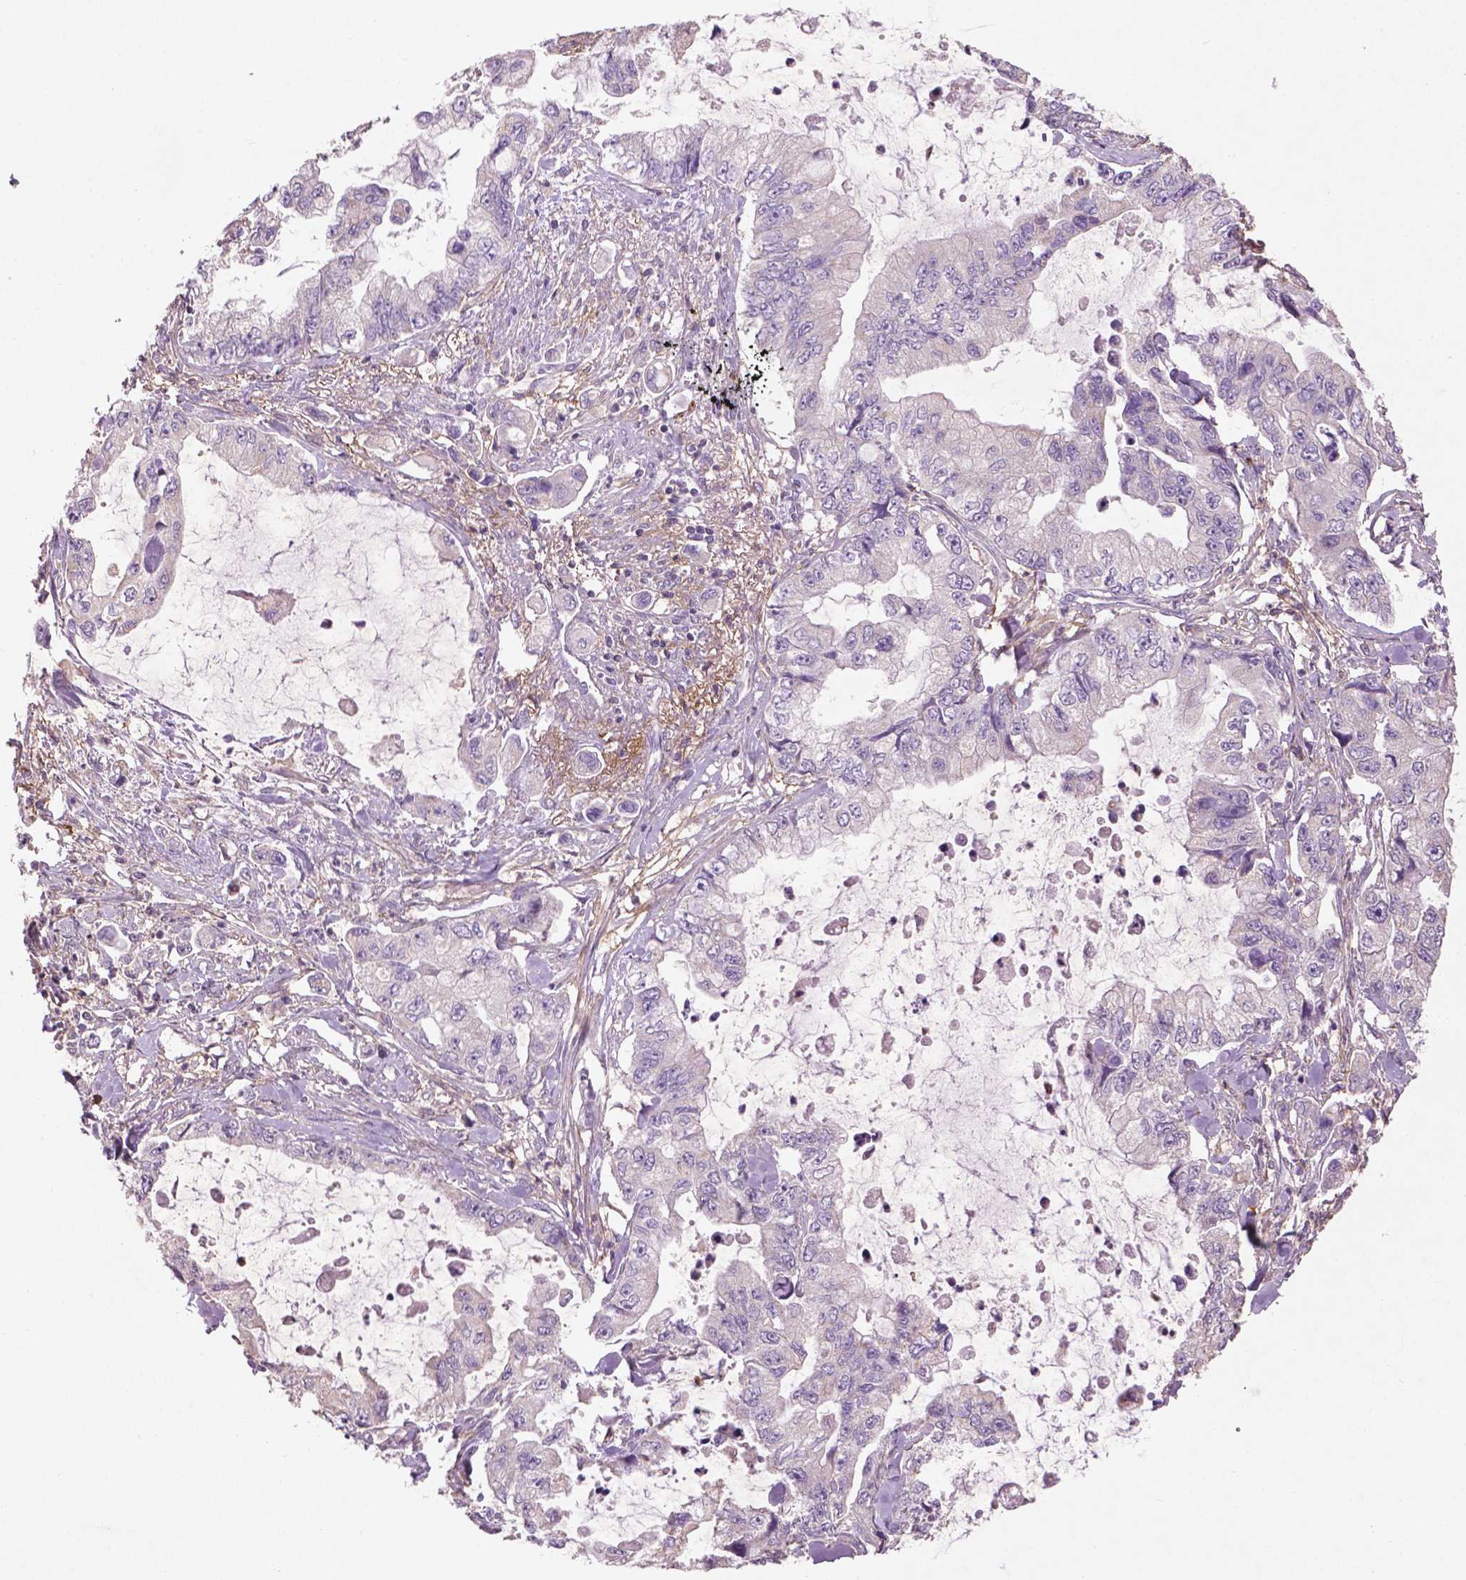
{"staining": {"intensity": "negative", "quantity": "none", "location": "none"}, "tissue": "stomach cancer", "cell_type": "Tumor cells", "image_type": "cancer", "snomed": [{"axis": "morphology", "description": "Adenocarcinoma, NOS"}, {"axis": "topography", "description": "Pancreas"}, {"axis": "topography", "description": "Stomach, upper"}, {"axis": "topography", "description": "Stomach"}], "caption": "High power microscopy micrograph of an IHC micrograph of stomach adenocarcinoma, revealing no significant positivity in tumor cells.", "gene": "LRRC3C", "patient": {"sex": "male", "age": 77}}